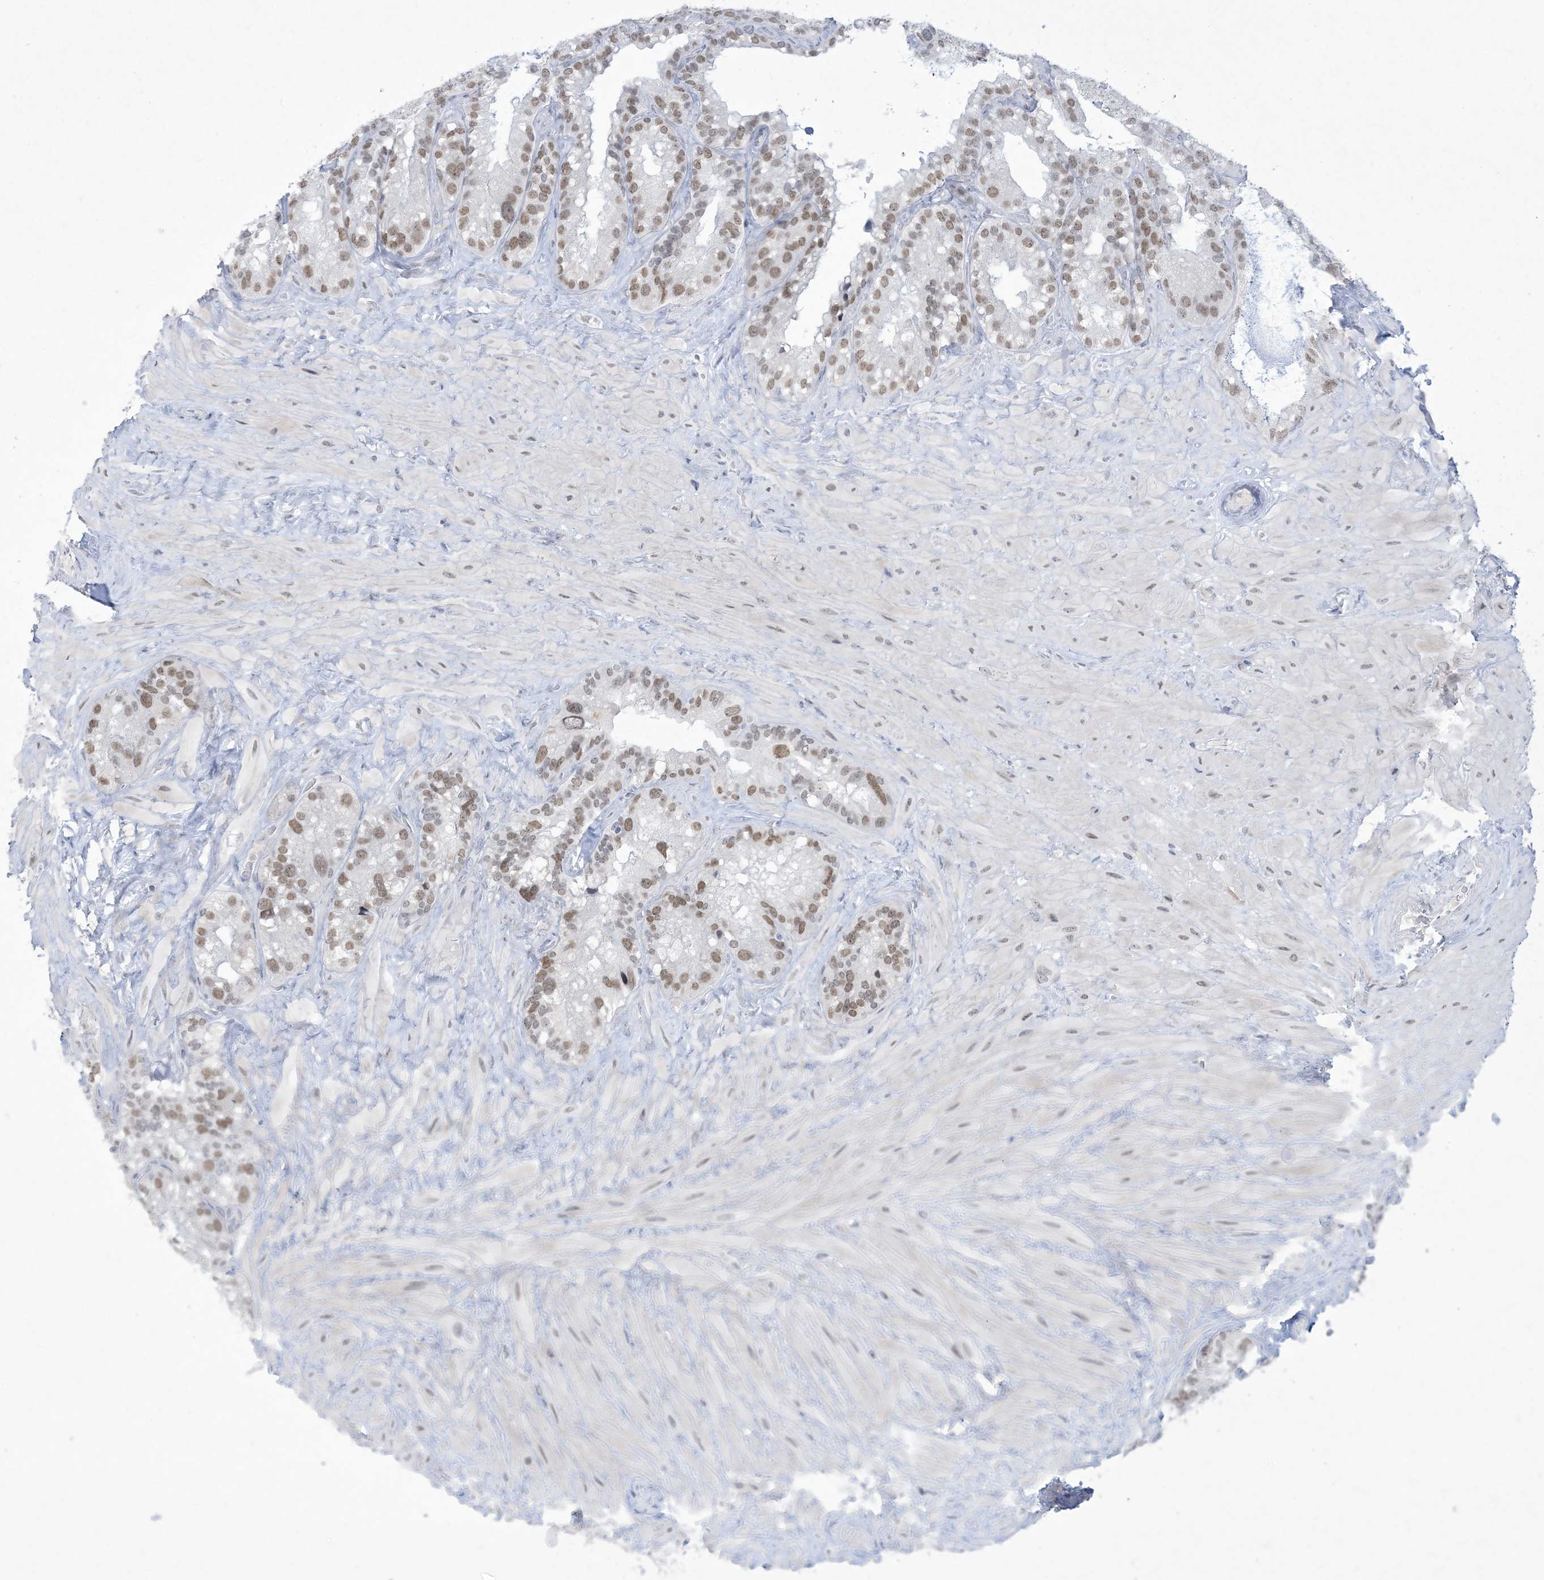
{"staining": {"intensity": "moderate", "quantity": ">75%", "location": "nuclear"}, "tissue": "seminal vesicle", "cell_type": "Glandular cells", "image_type": "normal", "snomed": [{"axis": "morphology", "description": "Normal tissue, NOS"}, {"axis": "topography", "description": "Prostate"}, {"axis": "topography", "description": "Seminal veicle"}], "caption": "The image demonstrates staining of unremarkable seminal vesicle, revealing moderate nuclear protein expression (brown color) within glandular cells. The staining was performed using DAB (3,3'-diaminobenzidine), with brown indicating positive protein expression. Nuclei are stained blue with hematoxylin.", "gene": "HOMEZ", "patient": {"sex": "male", "age": 68}}